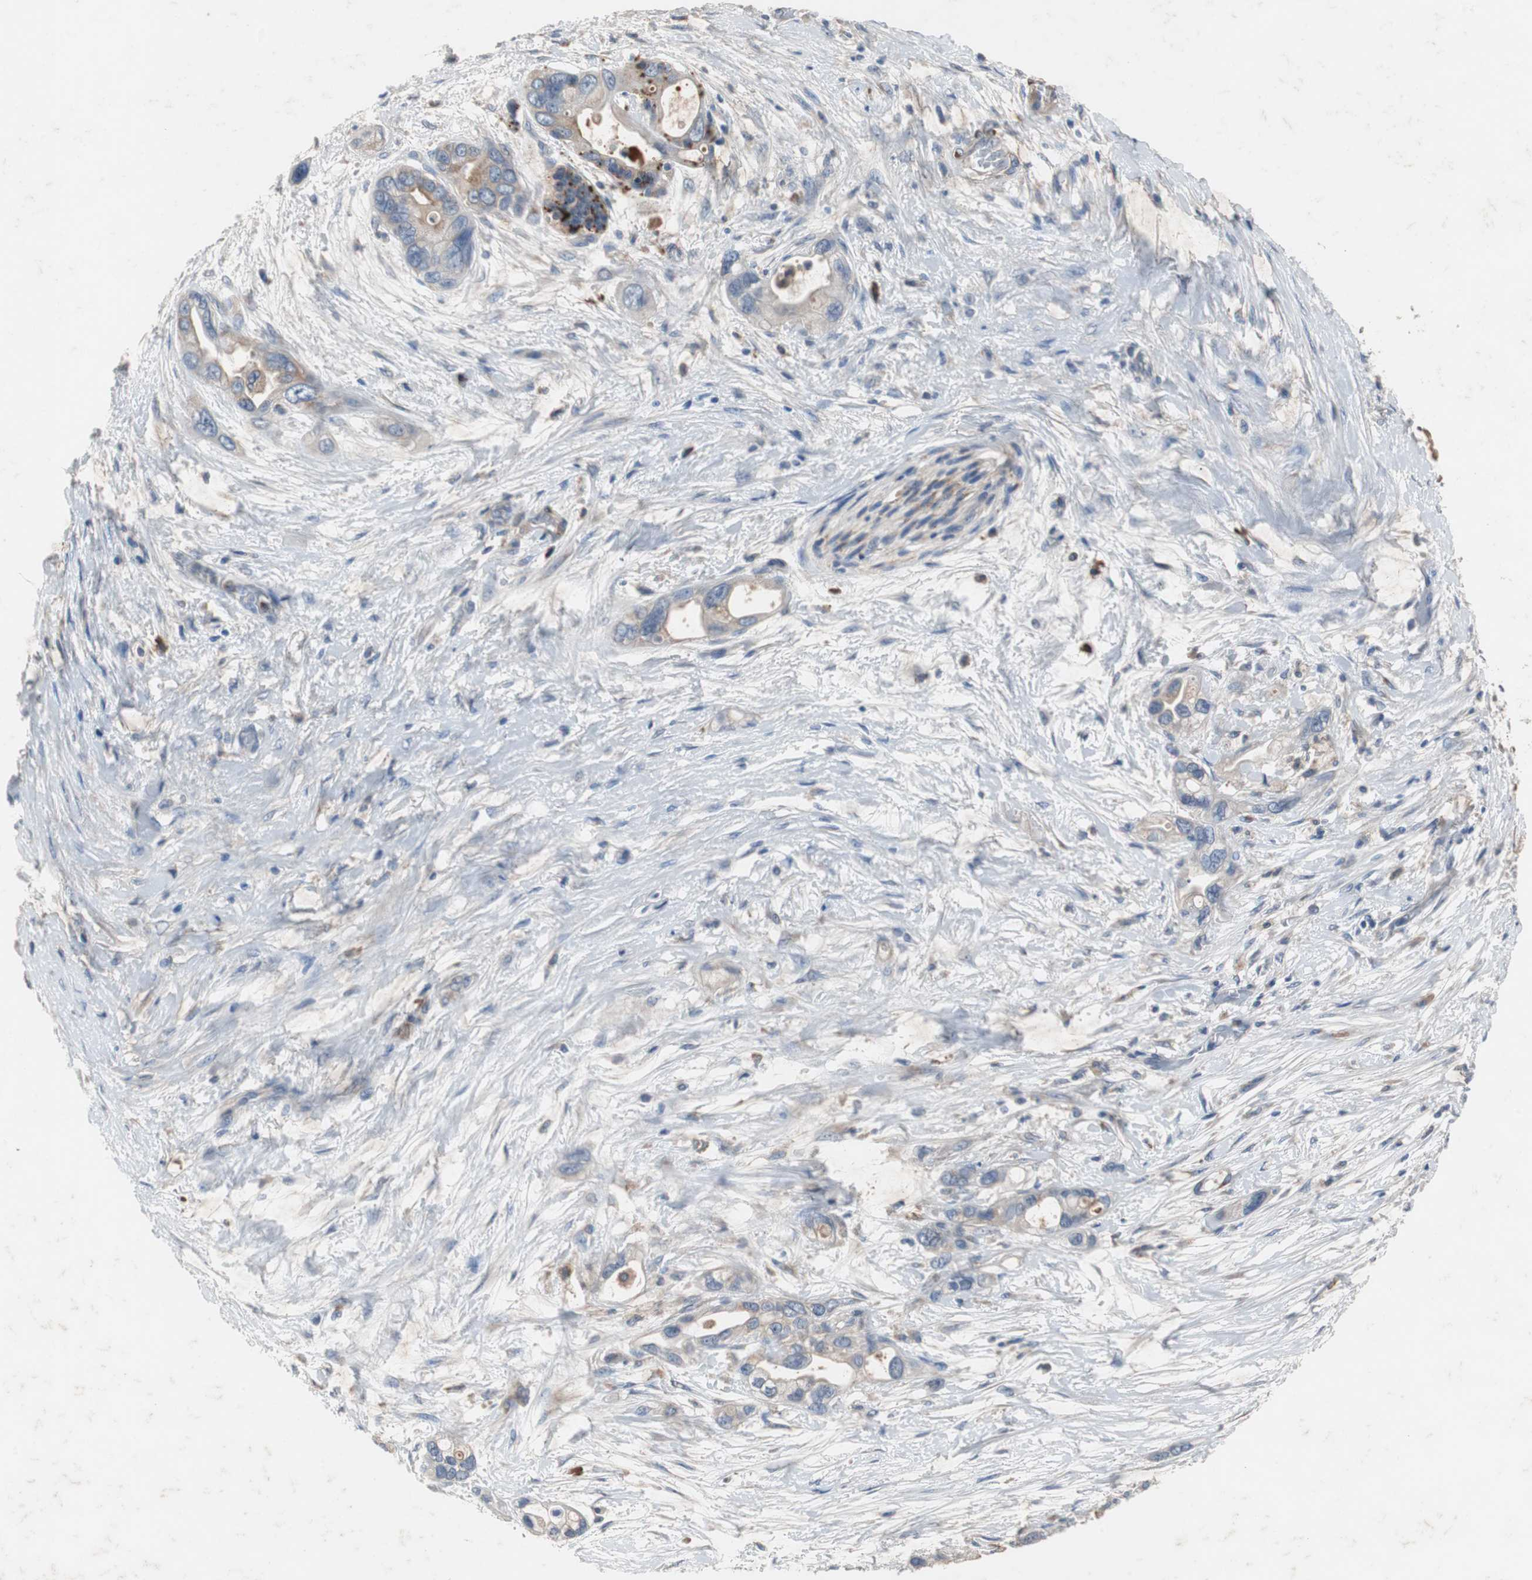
{"staining": {"intensity": "weak", "quantity": "25%-75%", "location": "cytoplasmic/membranous"}, "tissue": "pancreatic cancer", "cell_type": "Tumor cells", "image_type": "cancer", "snomed": [{"axis": "morphology", "description": "Adenocarcinoma, NOS"}, {"axis": "topography", "description": "Pancreas"}], "caption": "Pancreatic cancer (adenocarcinoma) was stained to show a protein in brown. There is low levels of weak cytoplasmic/membranous staining in about 25%-75% of tumor cells.", "gene": "SORT1", "patient": {"sex": "female", "age": 77}}